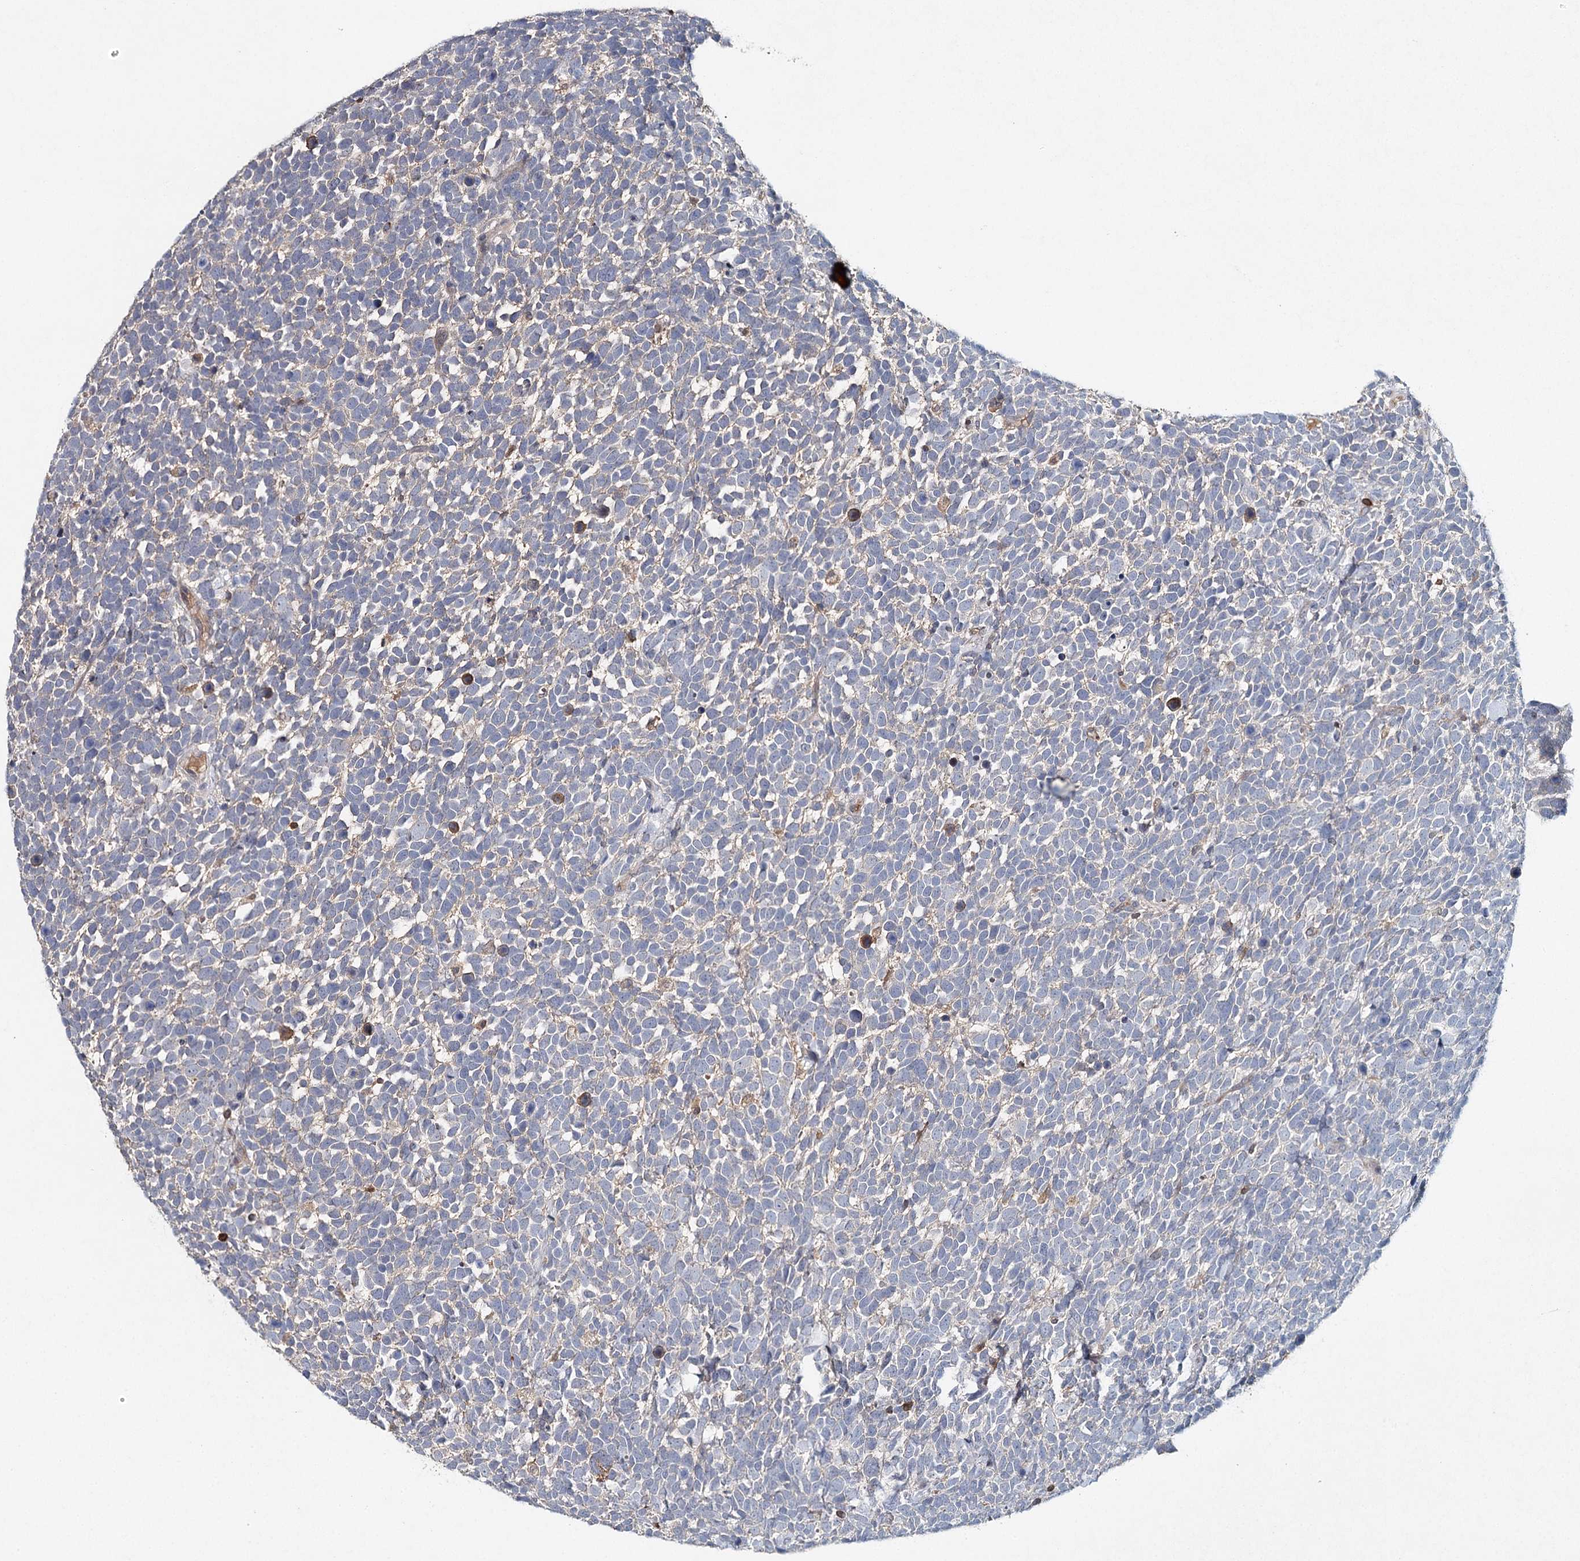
{"staining": {"intensity": "negative", "quantity": "none", "location": "none"}, "tissue": "urothelial cancer", "cell_type": "Tumor cells", "image_type": "cancer", "snomed": [{"axis": "morphology", "description": "Urothelial carcinoma, High grade"}, {"axis": "topography", "description": "Urinary bladder"}], "caption": "This is an immunohistochemistry (IHC) micrograph of high-grade urothelial carcinoma. There is no positivity in tumor cells.", "gene": "SLC41A2", "patient": {"sex": "female", "age": 82}}